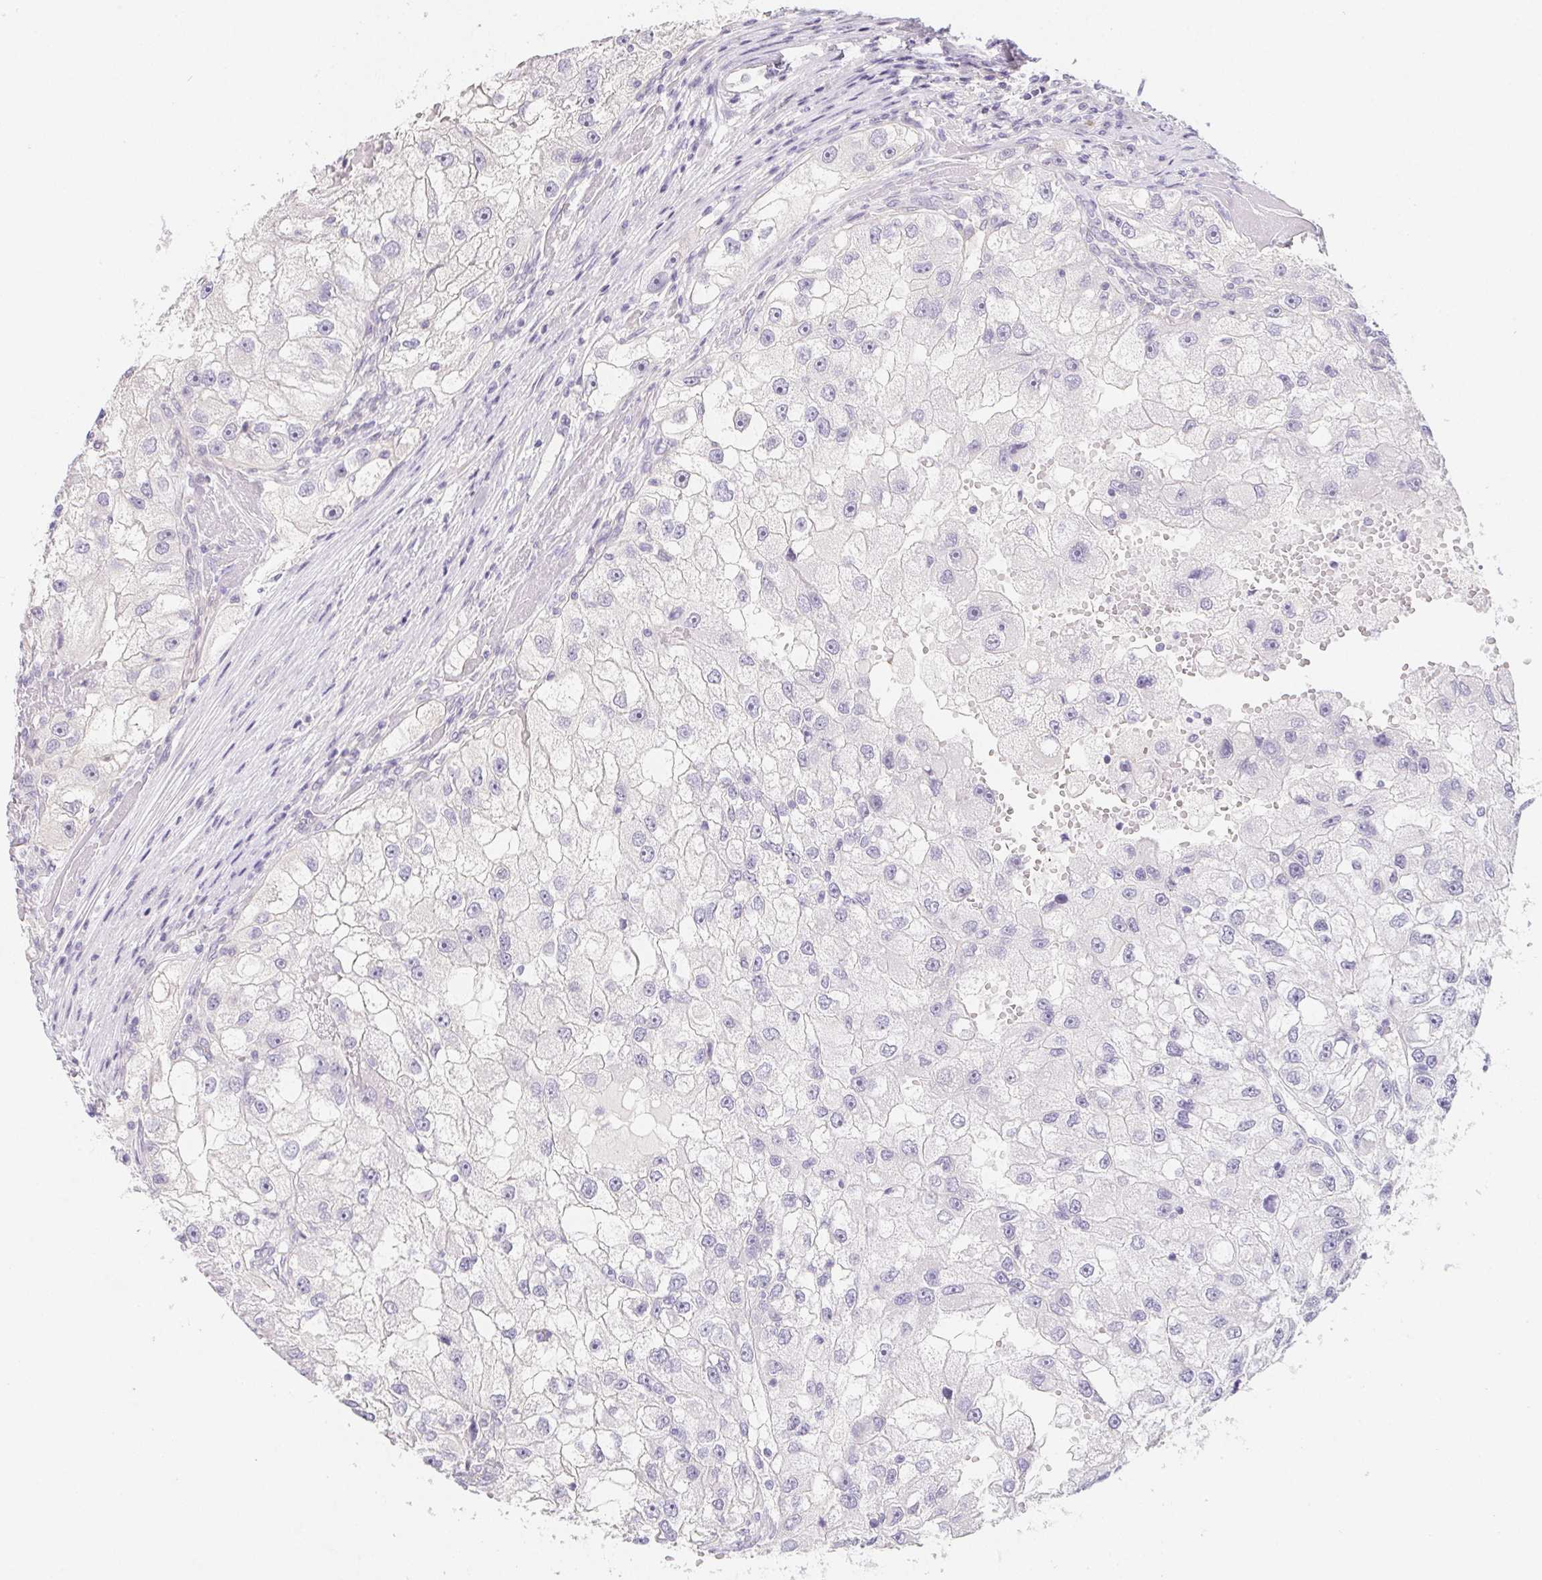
{"staining": {"intensity": "negative", "quantity": "none", "location": "none"}, "tissue": "renal cancer", "cell_type": "Tumor cells", "image_type": "cancer", "snomed": [{"axis": "morphology", "description": "Adenocarcinoma, NOS"}, {"axis": "topography", "description": "Kidney"}], "caption": "A micrograph of renal adenocarcinoma stained for a protein reveals no brown staining in tumor cells.", "gene": "ZBBX", "patient": {"sex": "male", "age": 63}}